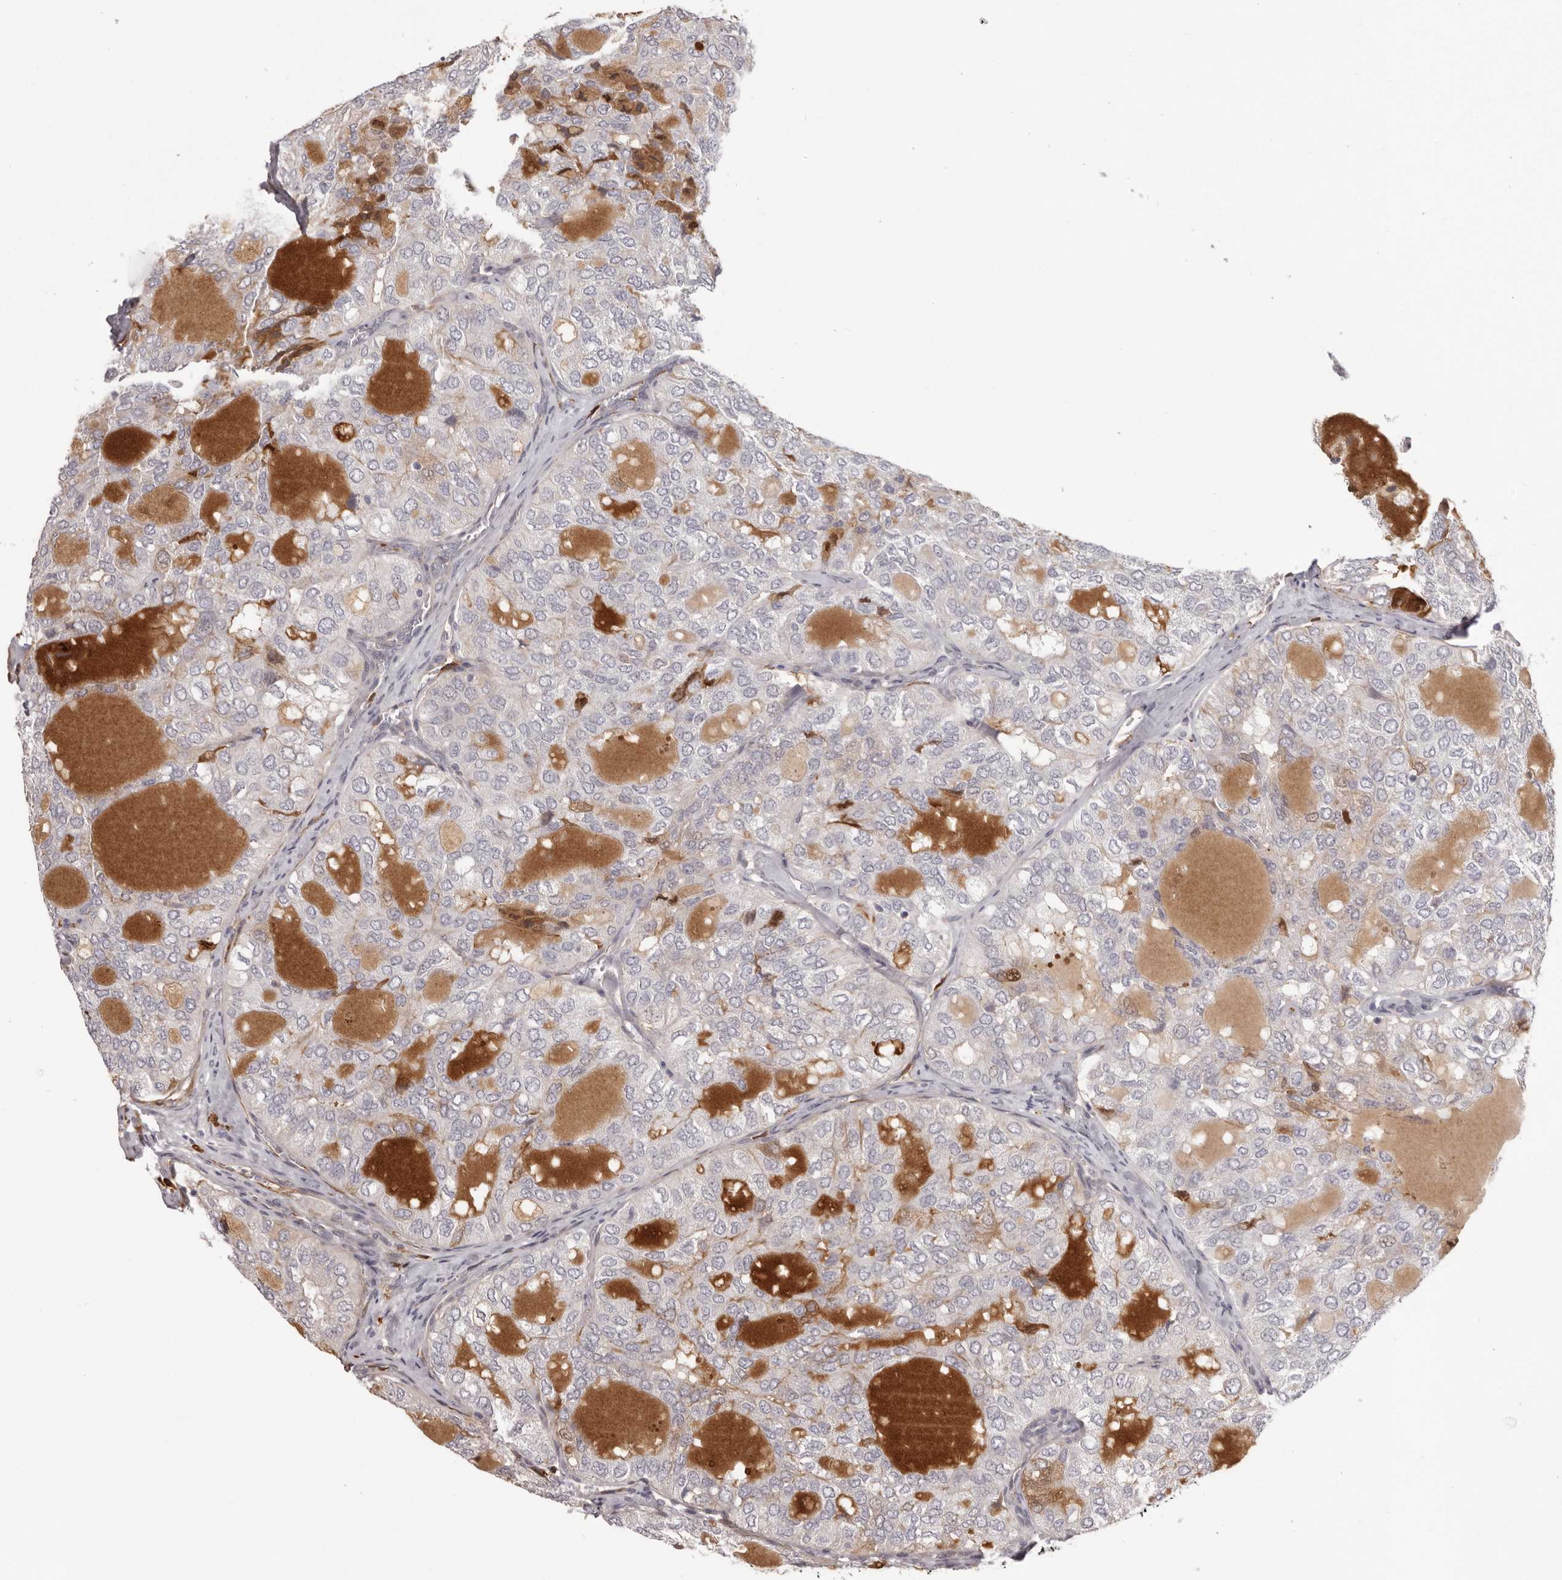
{"staining": {"intensity": "negative", "quantity": "none", "location": "none"}, "tissue": "thyroid cancer", "cell_type": "Tumor cells", "image_type": "cancer", "snomed": [{"axis": "morphology", "description": "Follicular adenoma carcinoma, NOS"}, {"axis": "topography", "description": "Thyroid gland"}], "caption": "A histopathology image of human thyroid cancer (follicular adenoma carcinoma) is negative for staining in tumor cells.", "gene": "OTUD3", "patient": {"sex": "male", "age": 75}}